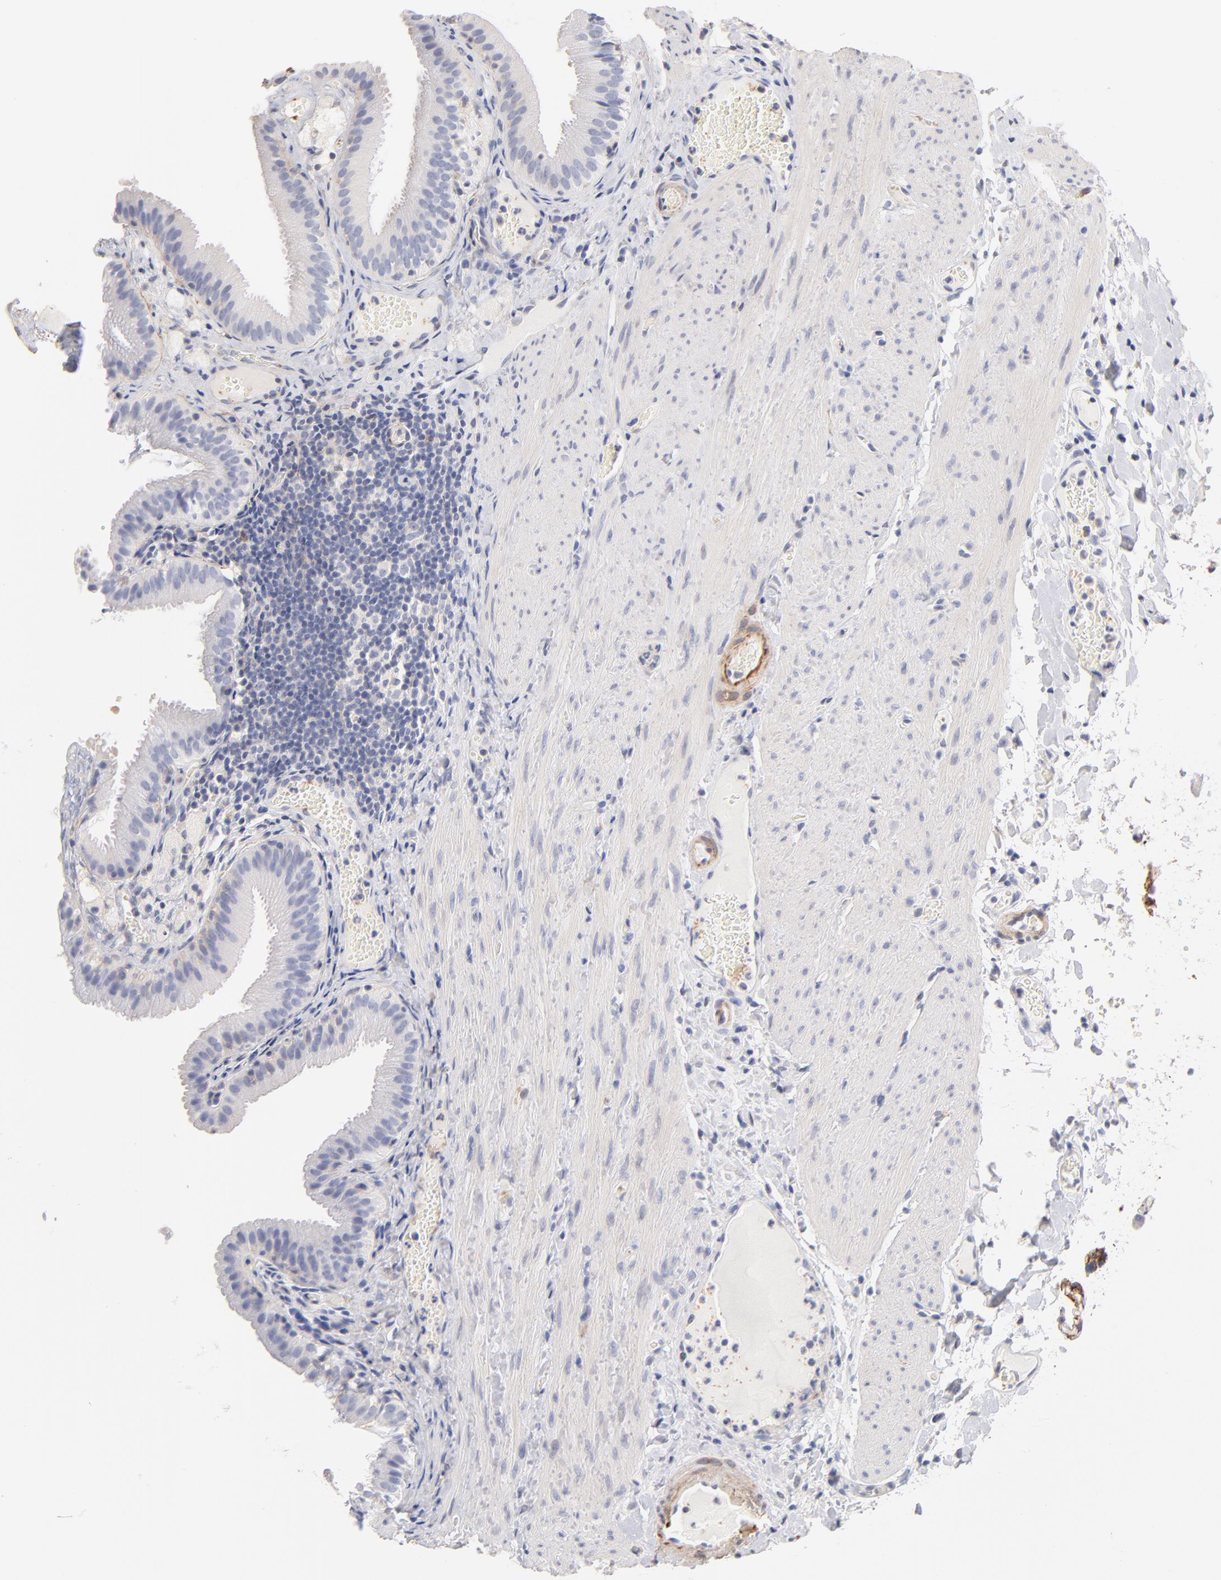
{"staining": {"intensity": "negative", "quantity": "none", "location": "none"}, "tissue": "gallbladder", "cell_type": "Glandular cells", "image_type": "normal", "snomed": [{"axis": "morphology", "description": "Normal tissue, NOS"}, {"axis": "topography", "description": "Gallbladder"}], "caption": "Protein analysis of unremarkable gallbladder exhibits no significant positivity in glandular cells.", "gene": "ITGA8", "patient": {"sex": "female", "age": 24}}